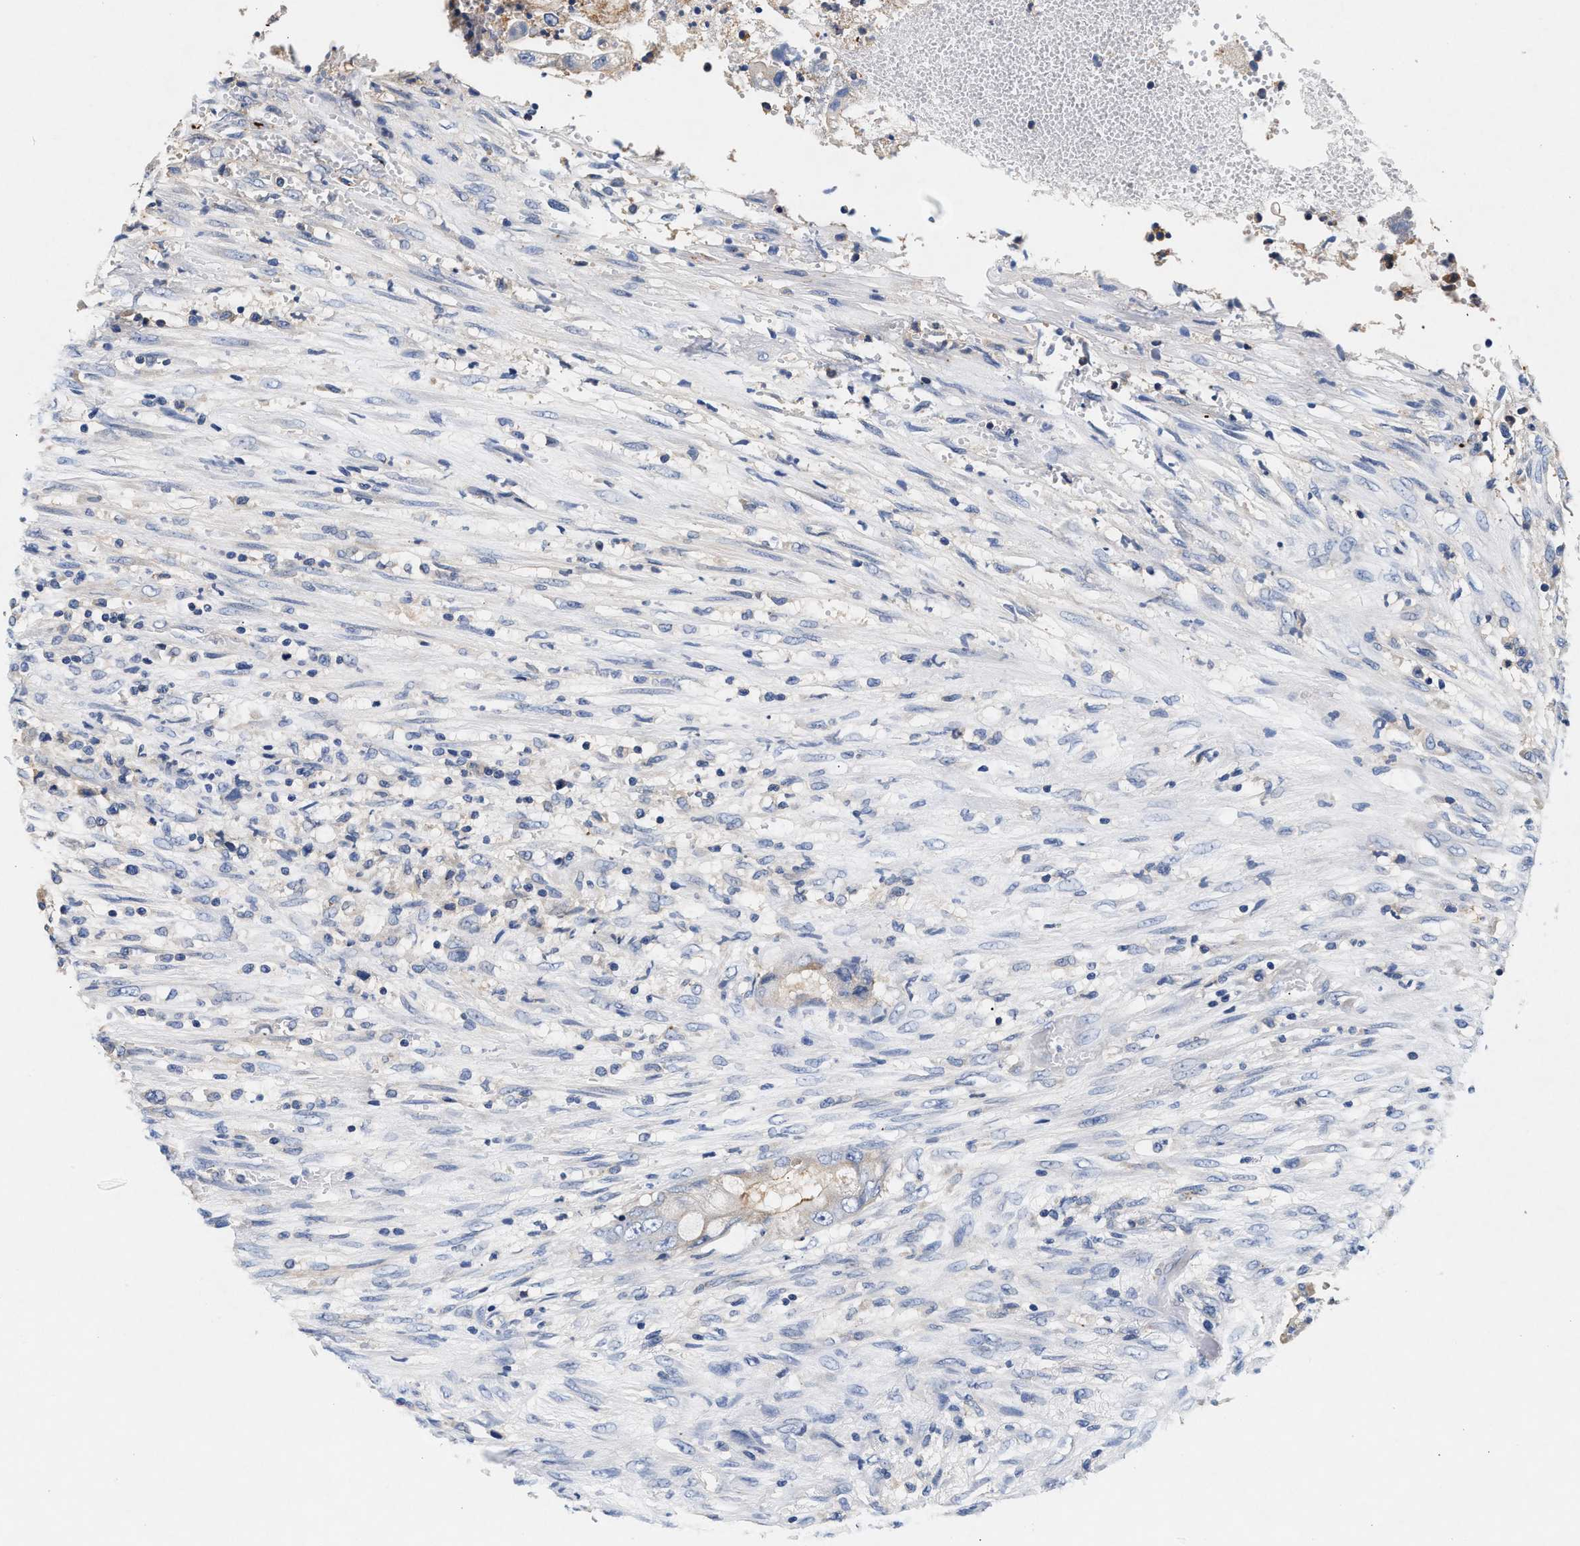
{"staining": {"intensity": "negative", "quantity": "none", "location": "none"}, "tissue": "colorectal cancer", "cell_type": "Tumor cells", "image_type": "cancer", "snomed": [{"axis": "morphology", "description": "Adenocarcinoma, NOS"}, {"axis": "topography", "description": "Rectum"}], "caption": "Human colorectal adenocarcinoma stained for a protein using IHC shows no expression in tumor cells.", "gene": "GNAI3", "patient": {"sex": "female", "age": 77}}